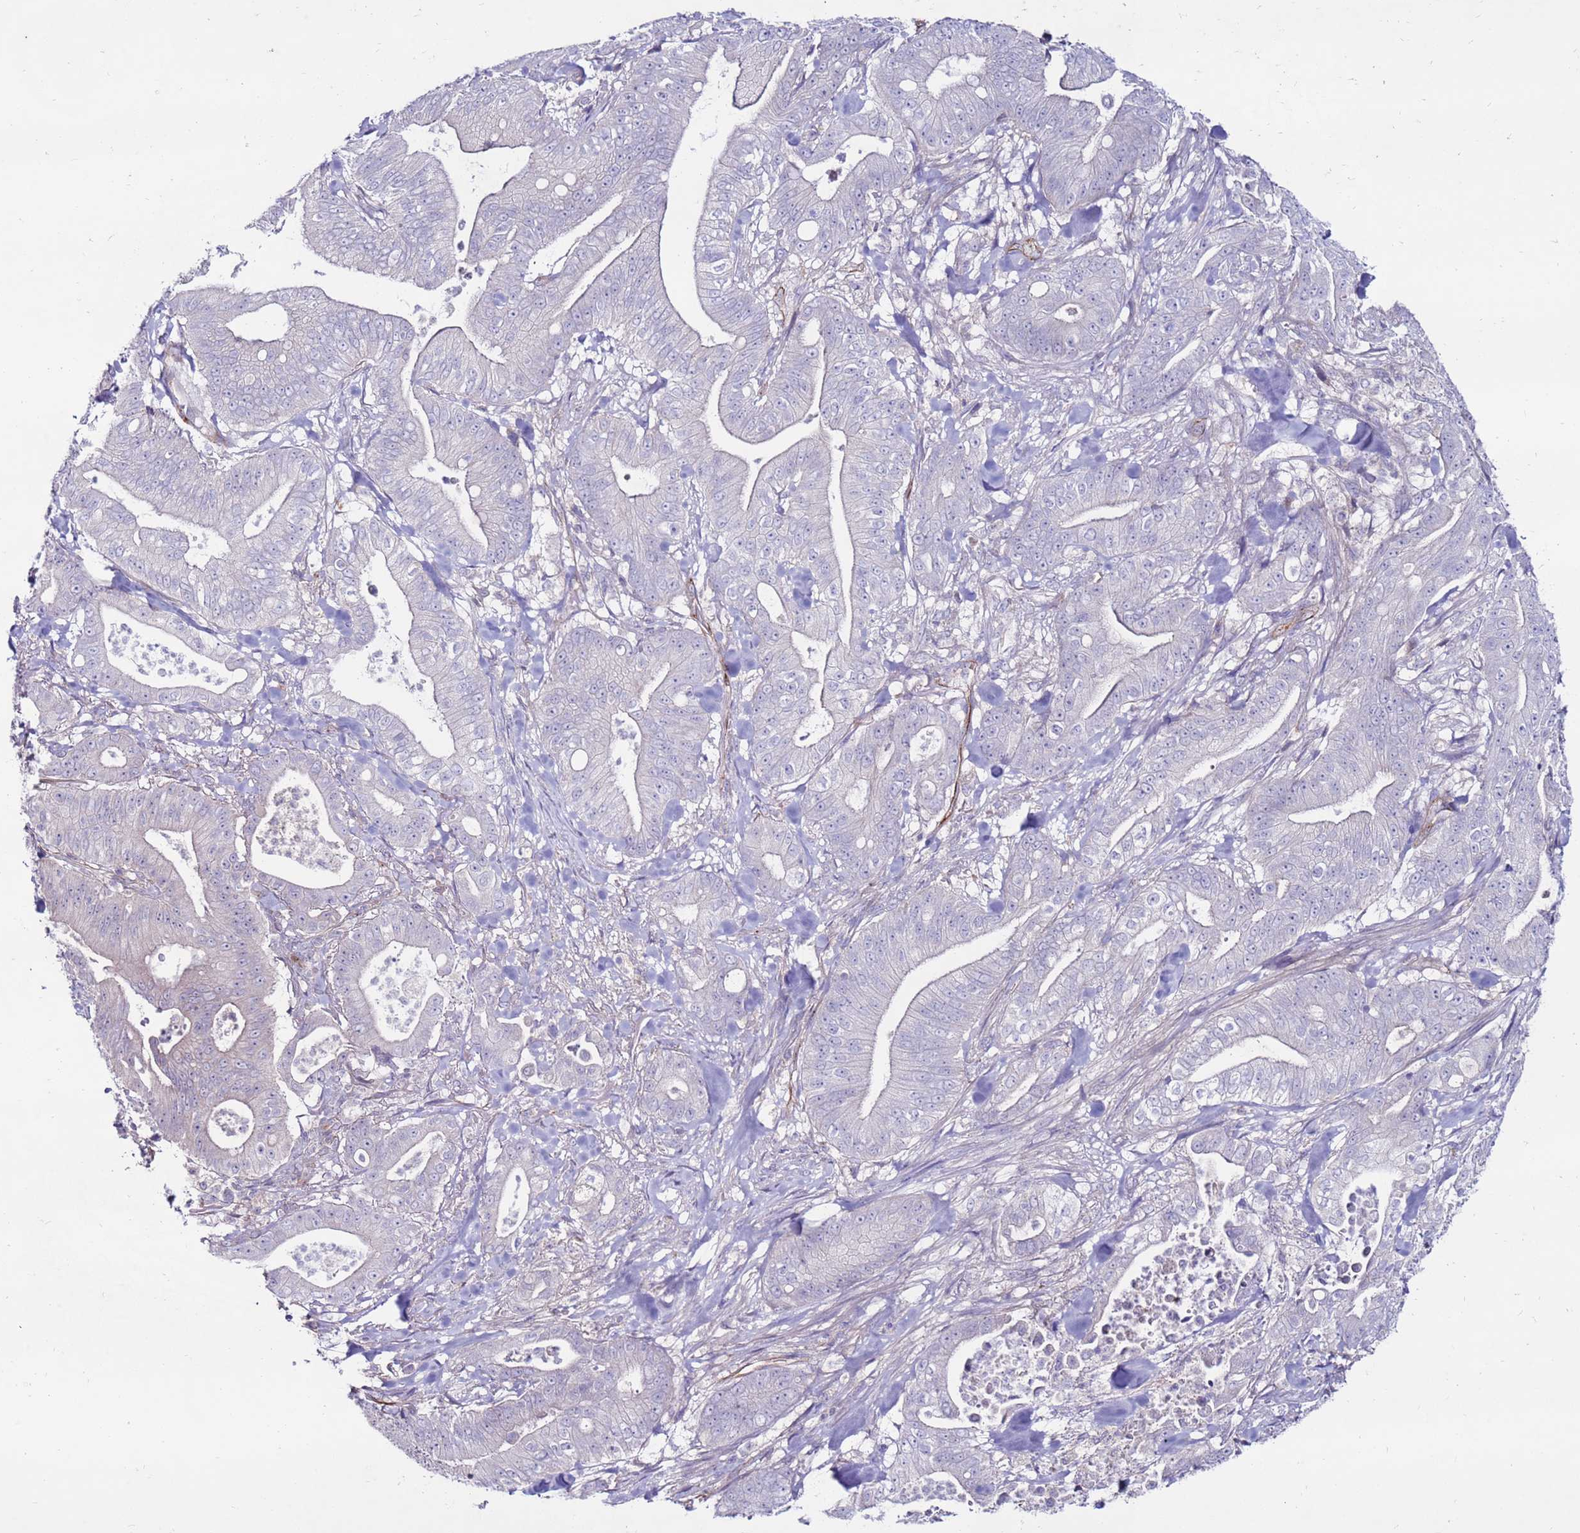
{"staining": {"intensity": "negative", "quantity": "none", "location": "none"}, "tissue": "pancreatic cancer", "cell_type": "Tumor cells", "image_type": "cancer", "snomed": [{"axis": "morphology", "description": "Adenocarcinoma, NOS"}, {"axis": "topography", "description": "Pancreas"}], "caption": "Immunohistochemical staining of pancreatic cancer exhibits no significant positivity in tumor cells. Brightfield microscopy of immunohistochemistry stained with DAB (3,3'-diaminobenzidine) (brown) and hematoxylin (blue), captured at high magnification.", "gene": "CLEC4M", "patient": {"sex": "male", "age": 71}}